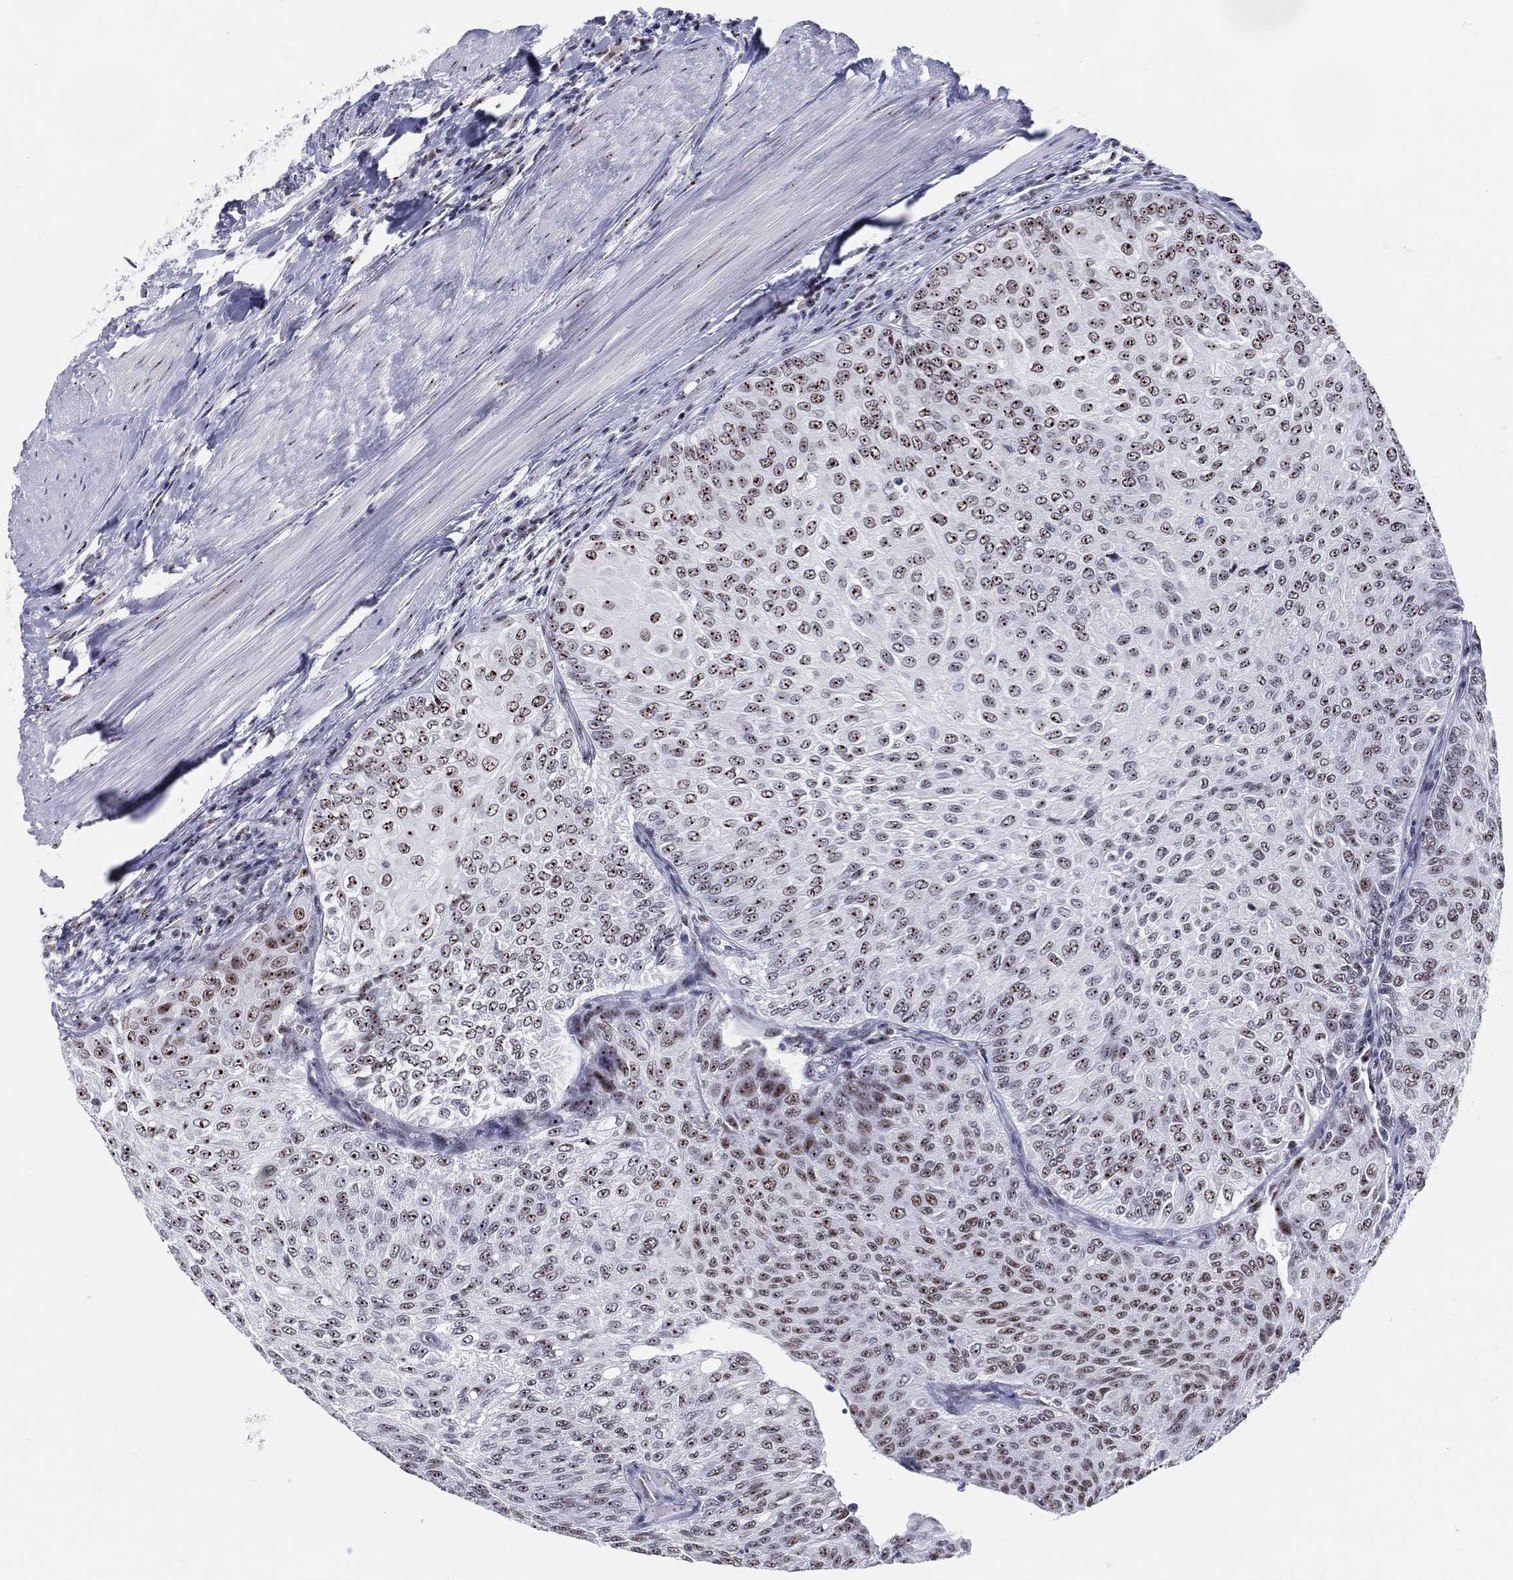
{"staining": {"intensity": "weak", "quantity": "25%-75%", "location": "nuclear"}, "tissue": "urothelial cancer", "cell_type": "Tumor cells", "image_type": "cancer", "snomed": [{"axis": "morphology", "description": "Urothelial carcinoma, Low grade"}, {"axis": "topography", "description": "Ureter, NOS"}, {"axis": "topography", "description": "Urinary bladder"}], "caption": "A micrograph of urothelial cancer stained for a protein exhibits weak nuclear brown staining in tumor cells.", "gene": "MAPK8IP1", "patient": {"sex": "male", "age": 78}}